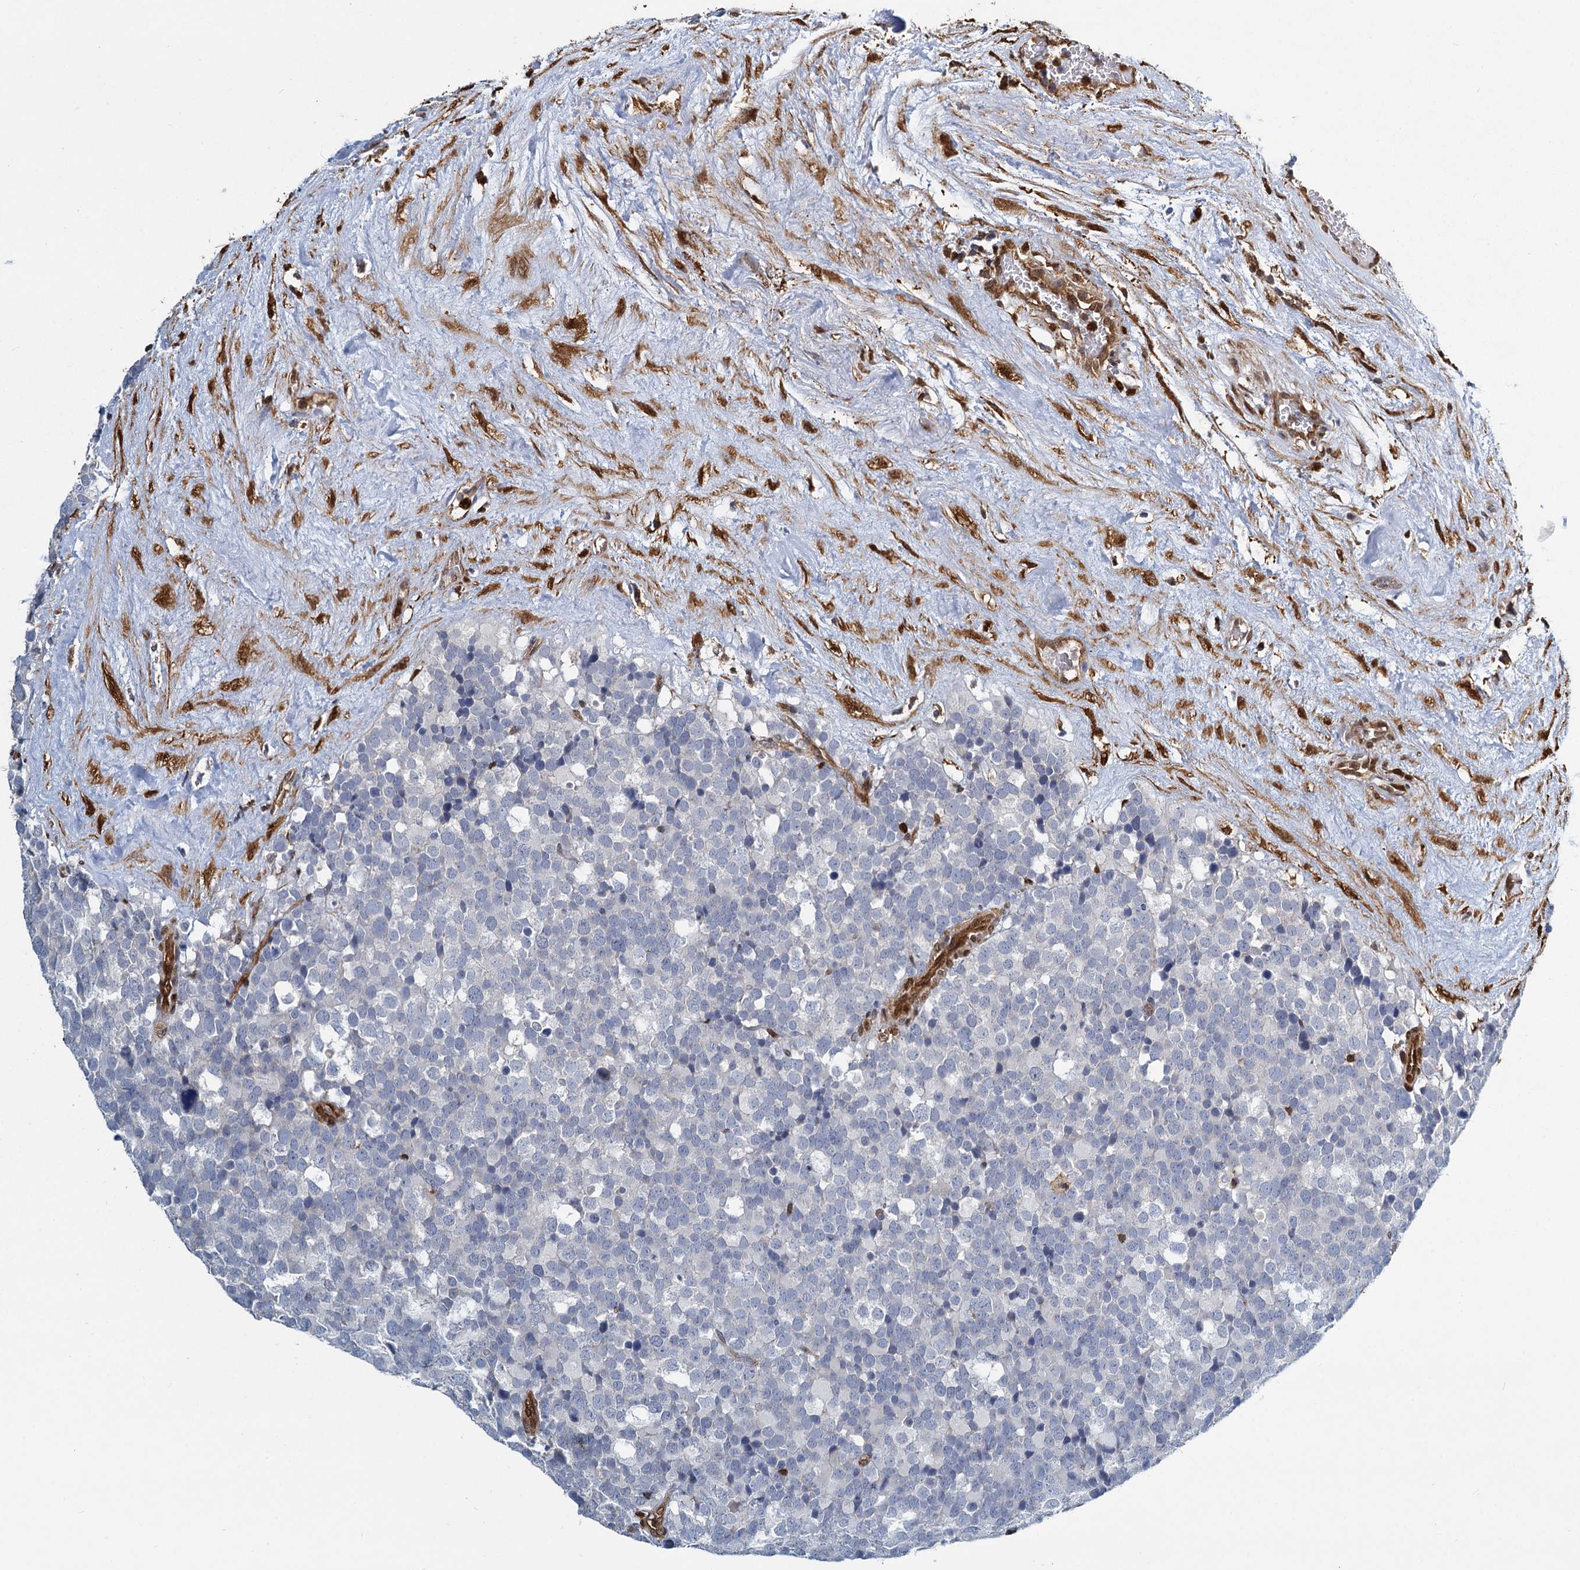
{"staining": {"intensity": "negative", "quantity": "none", "location": "none"}, "tissue": "testis cancer", "cell_type": "Tumor cells", "image_type": "cancer", "snomed": [{"axis": "morphology", "description": "Seminoma, NOS"}, {"axis": "topography", "description": "Testis"}], "caption": "This photomicrograph is of testis cancer (seminoma) stained with immunohistochemistry (IHC) to label a protein in brown with the nuclei are counter-stained blue. There is no expression in tumor cells.", "gene": "S100A6", "patient": {"sex": "male", "age": 71}}